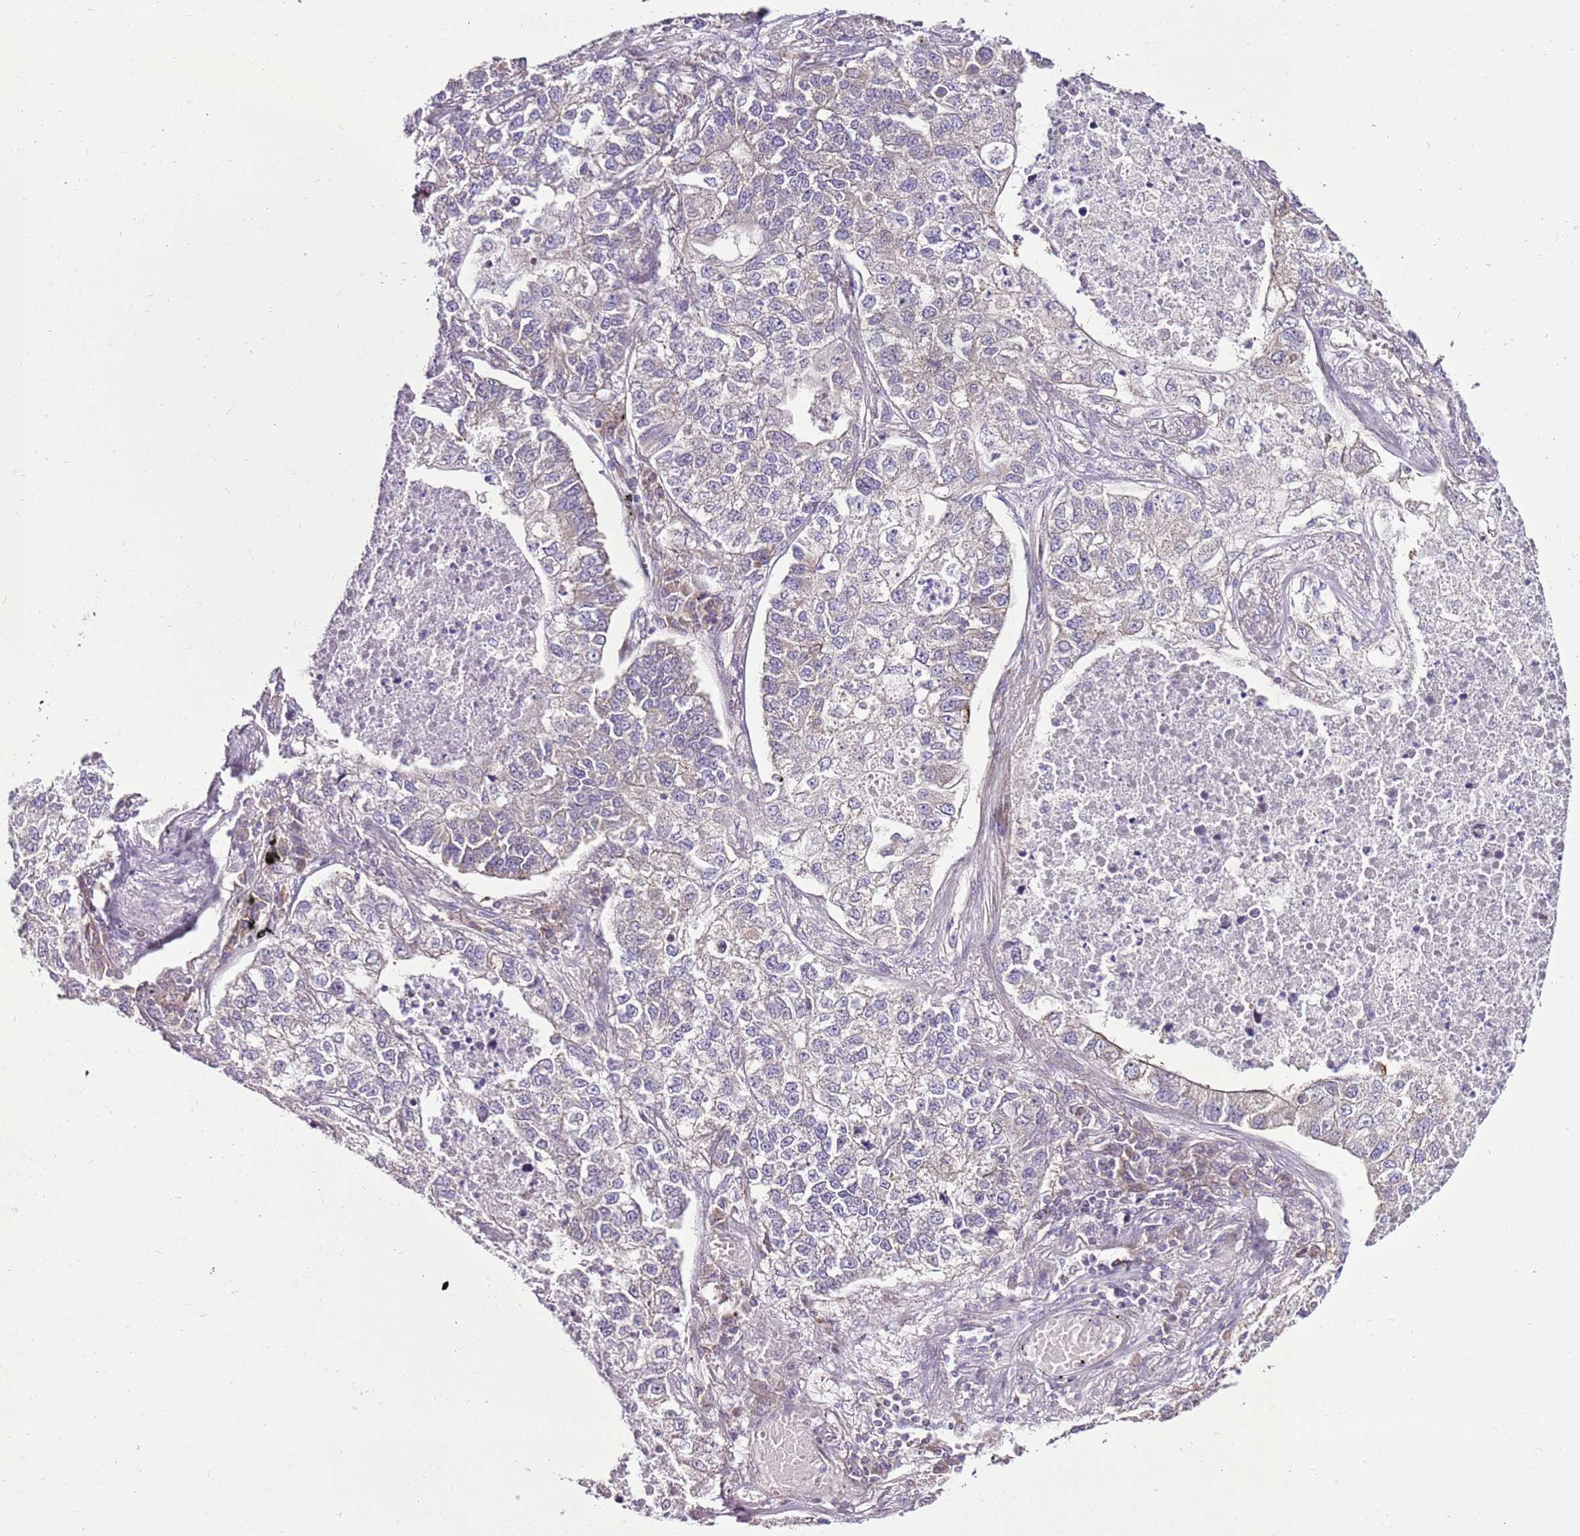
{"staining": {"intensity": "weak", "quantity": "<25%", "location": "cytoplasmic/membranous"}, "tissue": "lung cancer", "cell_type": "Tumor cells", "image_type": "cancer", "snomed": [{"axis": "morphology", "description": "Adenocarcinoma, NOS"}, {"axis": "topography", "description": "Lung"}], "caption": "Tumor cells show no significant expression in lung adenocarcinoma.", "gene": "SLC38A5", "patient": {"sex": "male", "age": 49}}